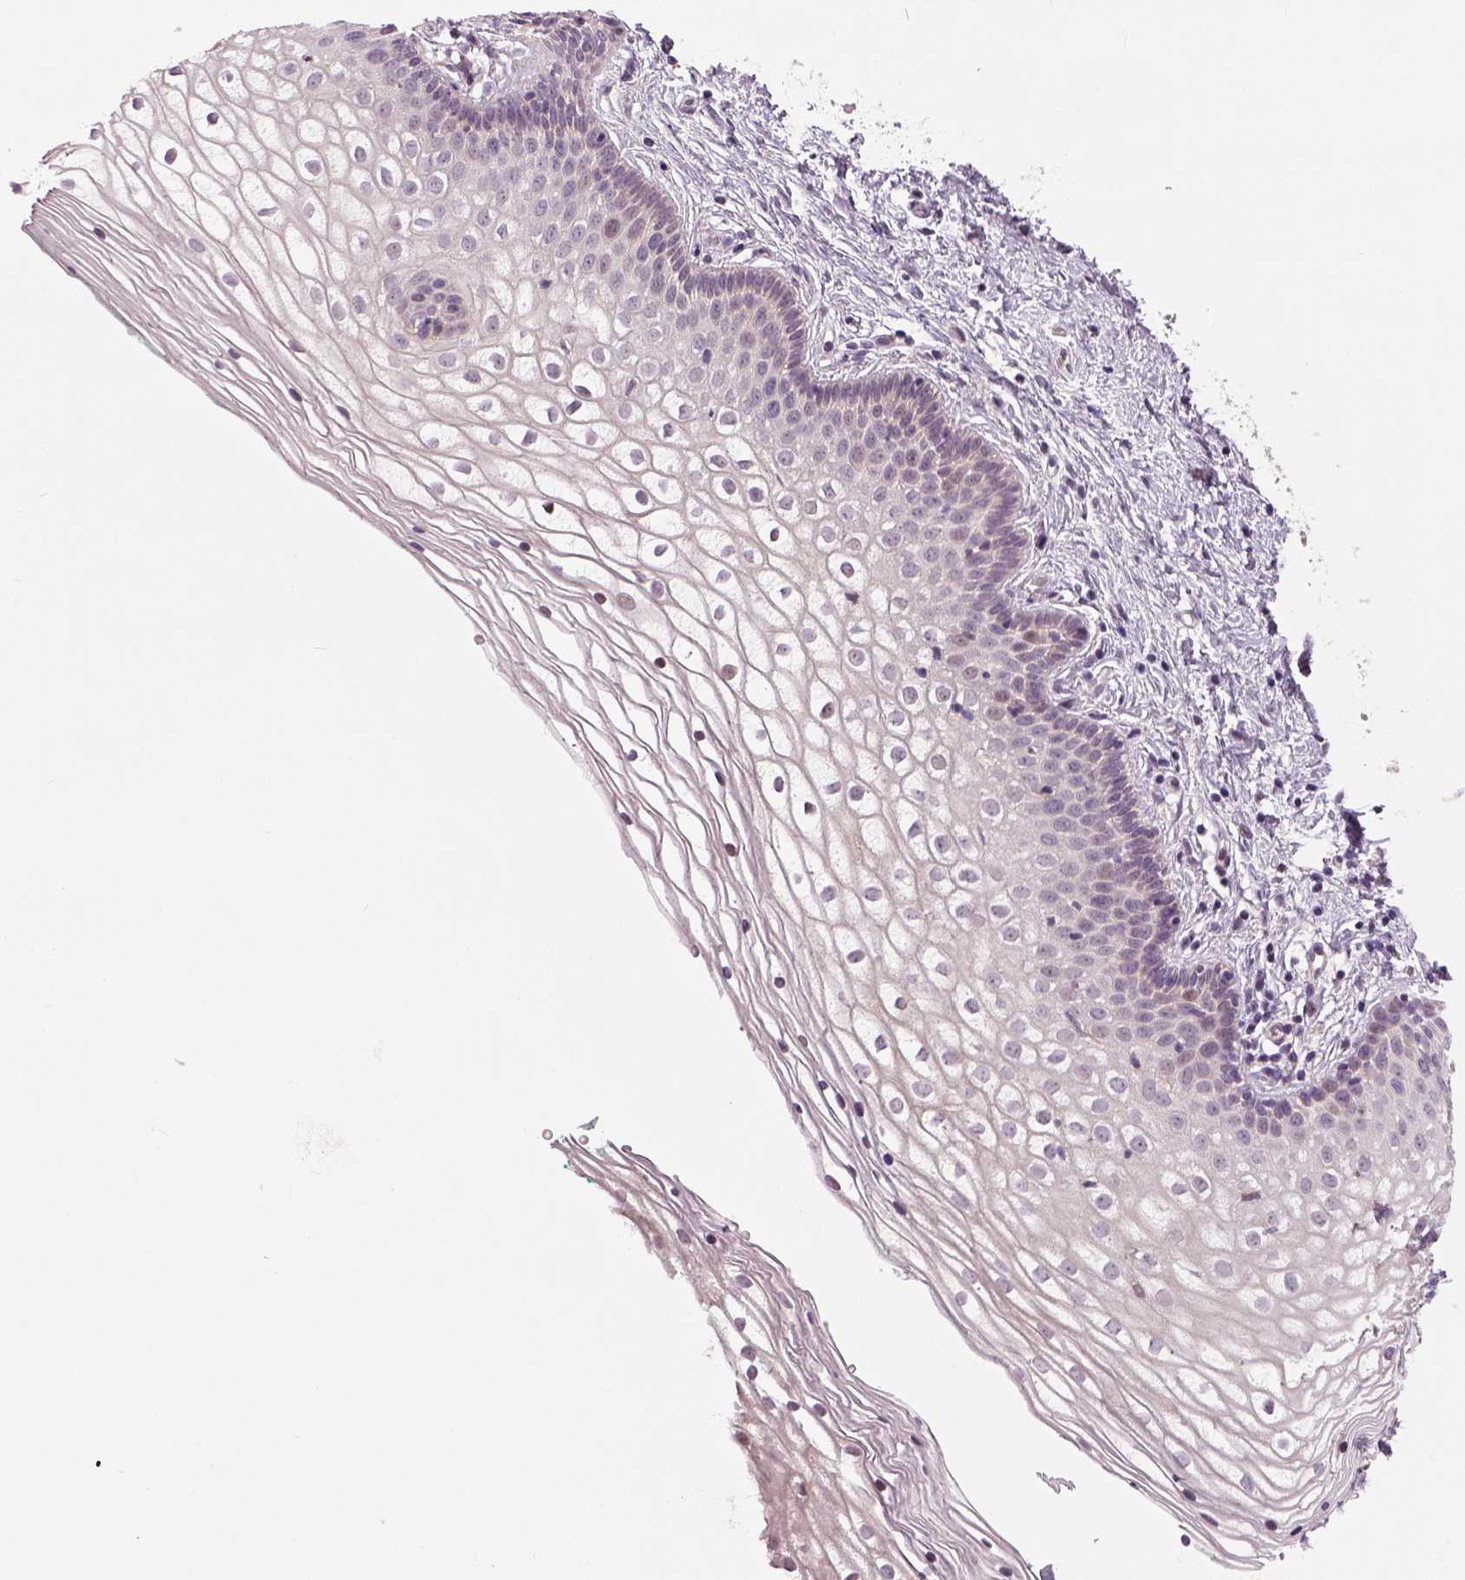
{"staining": {"intensity": "negative", "quantity": "none", "location": "none"}, "tissue": "vagina", "cell_type": "Squamous epithelial cells", "image_type": "normal", "snomed": [{"axis": "morphology", "description": "Normal tissue, NOS"}, {"axis": "topography", "description": "Vagina"}], "caption": "High power microscopy histopathology image of an immunohistochemistry (IHC) histopathology image of normal vagina, revealing no significant staining in squamous epithelial cells.", "gene": "NECAB1", "patient": {"sex": "female", "age": 36}}